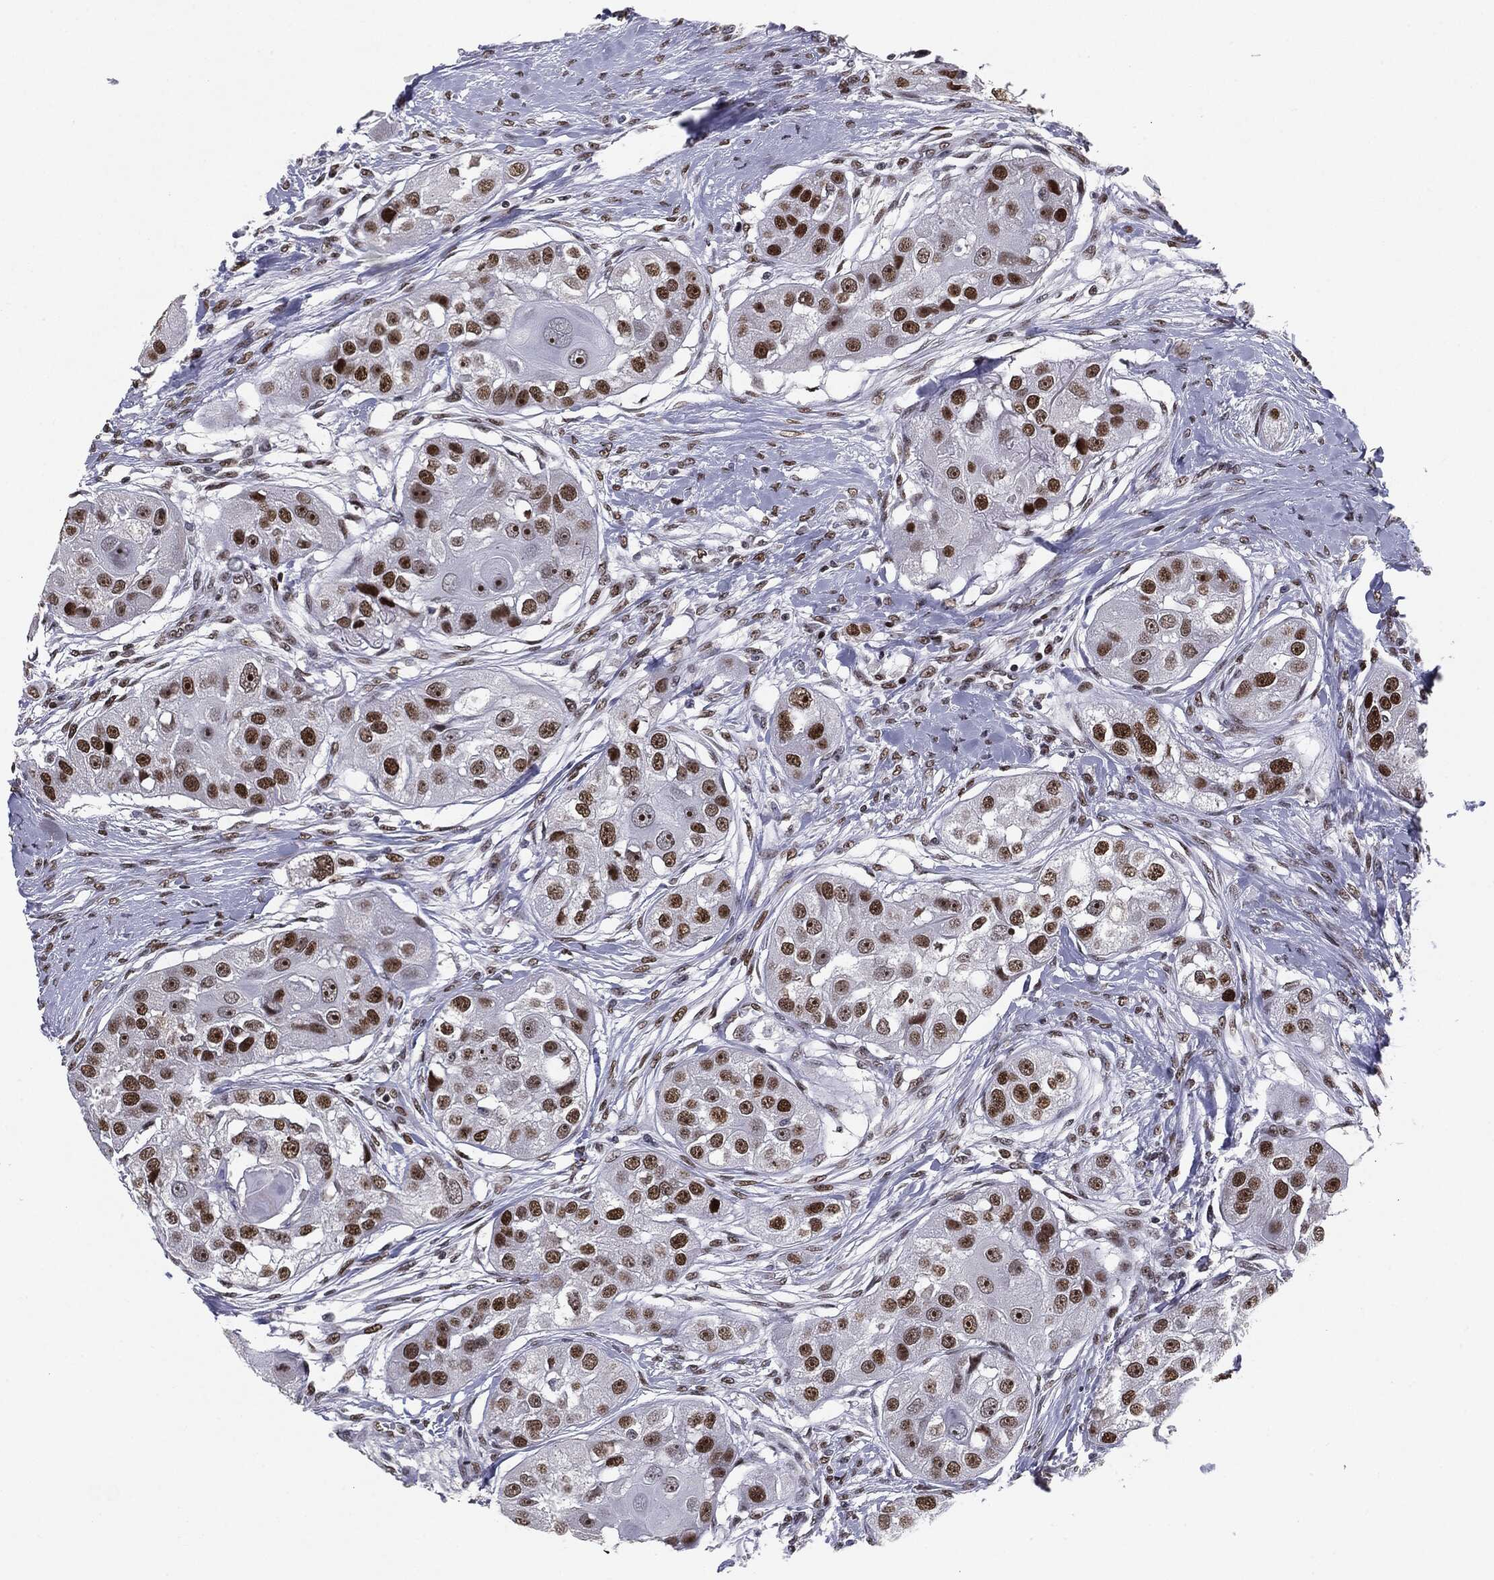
{"staining": {"intensity": "strong", "quantity": ">75%", "location": "nuclear"}, "tissue": "head and neck cancer", "cell_type": "Tumor cells", "image_type": "cancer", "snomed": [{"axis": "morphology", "description": "Normal tissue, NOS"}, {"axis": "morphology", "description": "Squamous cell carcinoma, NOS"}, {"axis": "topography", "description": "Skeletal muscle"}, {"axis": "topography", "description": "Head-Neck"}], "caption": "High-power microscopy captured an IHC histopathology image of squamous cell carcinoma (head and neck), revealing strong nuclear expression in about >75% of tumor cells.", "gene": "MDC1", "patient": {"sex": "male", "age": 51}}